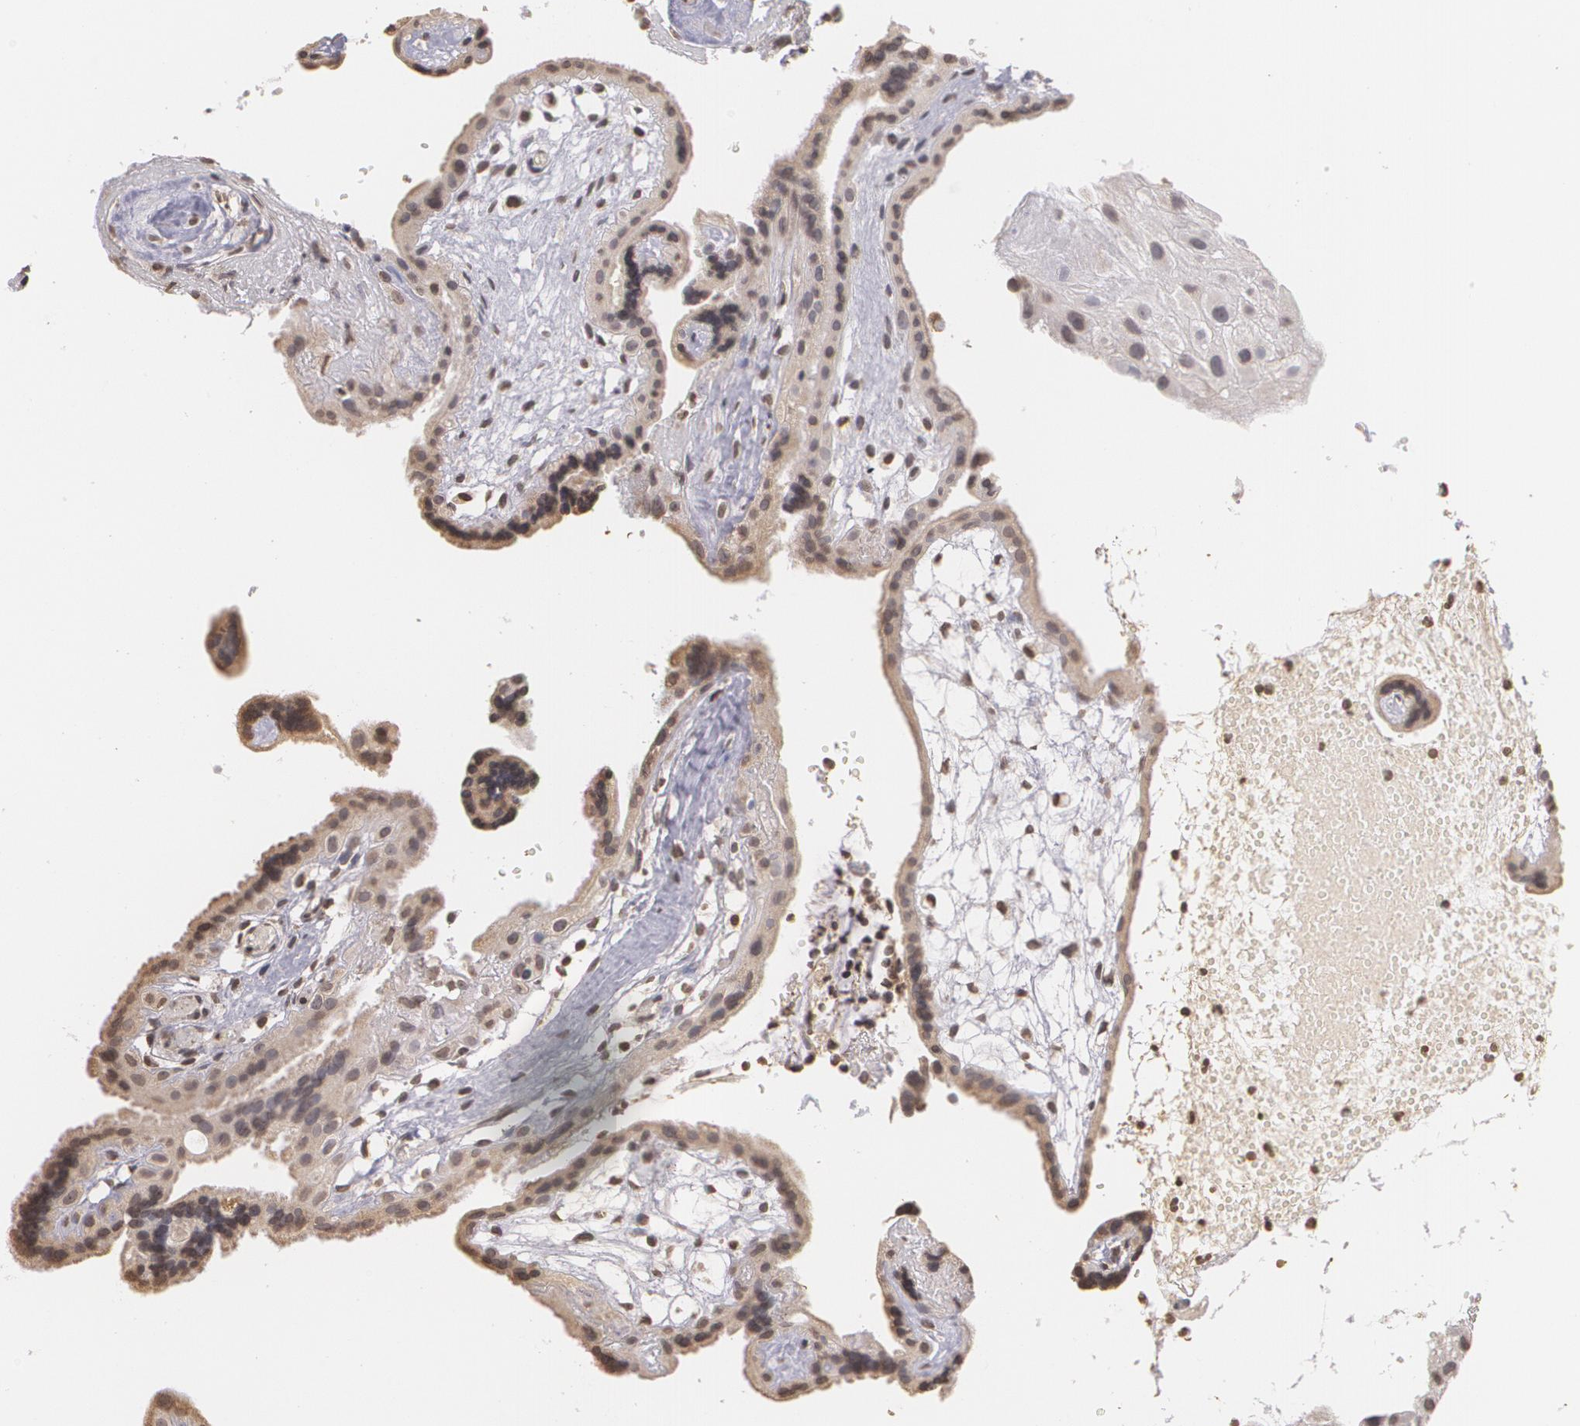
{"staining": {"intensity": "negative", "quantity": "none", "location": "none"}, "tissue": "placenta", "cell_type": "Decidual cells", "image_type": "normal", "snomed": [{"axis": "morphology", "description": "Normal tissue, NOS"}, {"axis": "topography", "description": "Placenta"}], "caption": "A micrograph of placenta stained for a protein exhibits no brown staining in decidual cells.", "gene": "THRB", "patient": {"sex": "female", "age": 32}}